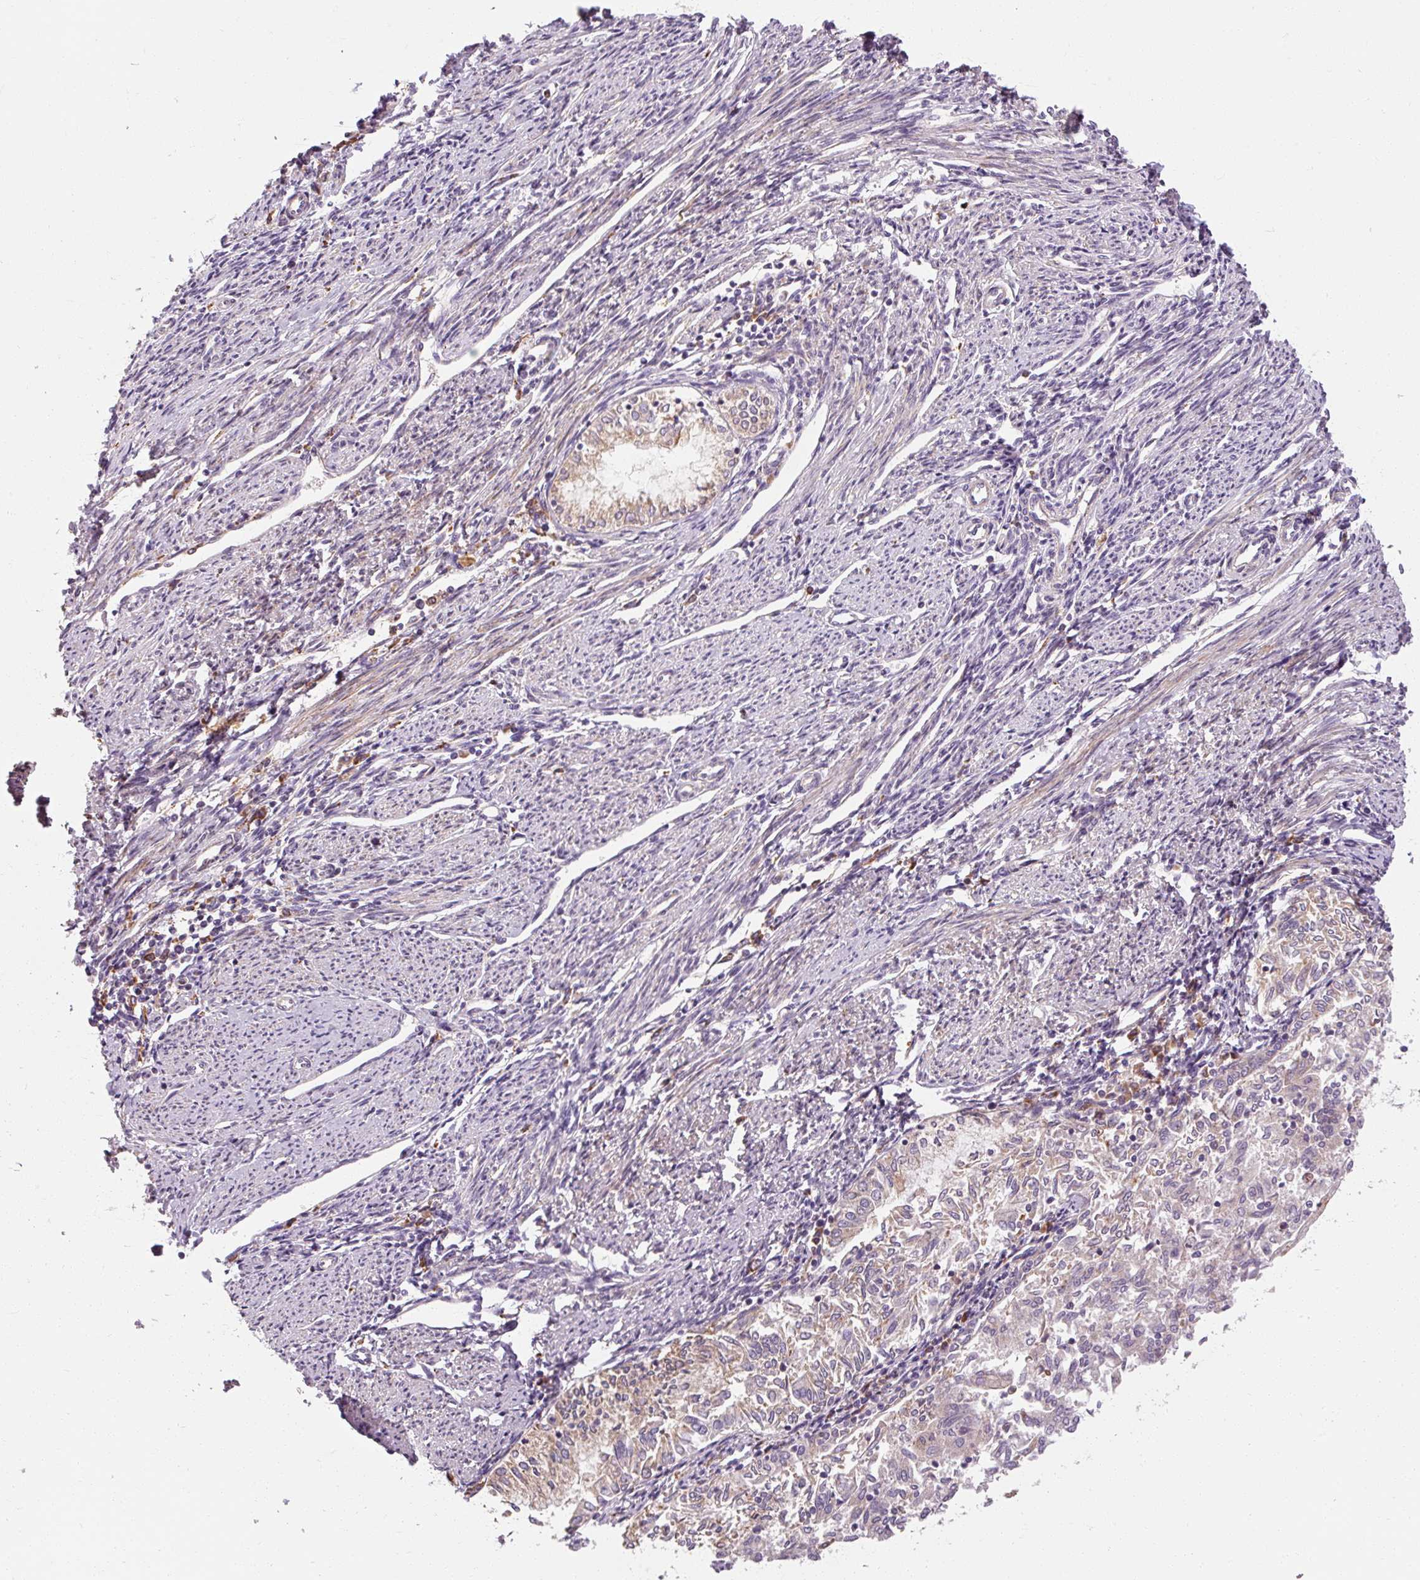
{"staining": {"intensity": "weak", "quantity": "25%-75%", "location": "cytoplasmic/membranous"}, "tissue": "endometrial cancer", "cell_type": "Tumor cells", "image_type": "cancer", "snomed": [{"axis": "morphology", "description": "Adenocarcinoma, NOS"}, {"axis": "topography", "description": "Endometrium"}], "caption": "Protein expression by immunohistochemistry (IHC) displays weak cytoplasmic/membranous staining in approximately 25%-75% of tumor cells in endometrial cancer (adenocarcinoma).", "gene": "TBC1D4", "patient": {"sex": "female", "age": 79}}